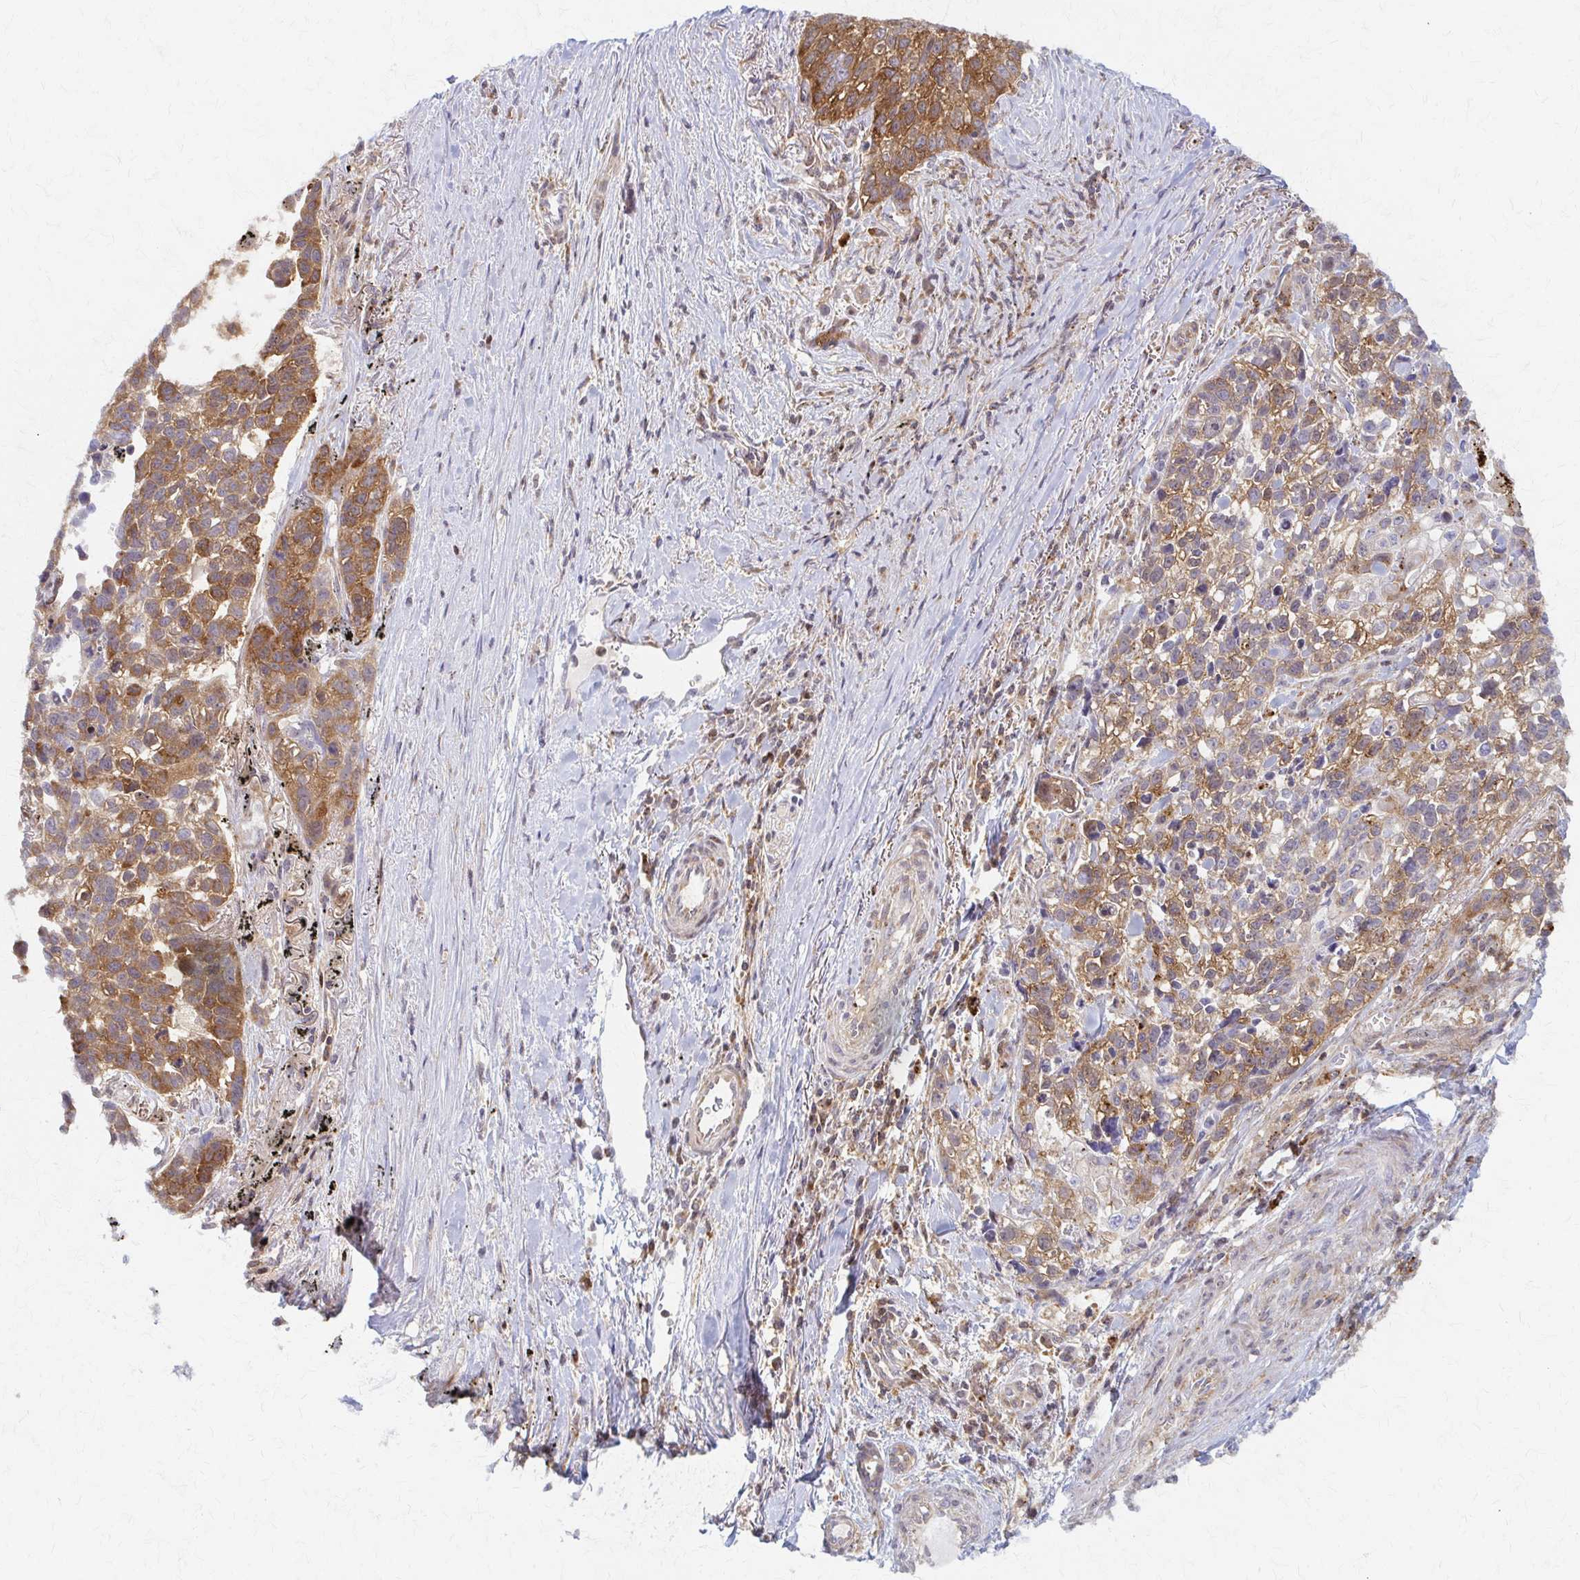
{"staining": {"intensity": "moderate", "quantity": ">75%", "location": "cytoplasmic/membranous"}, "tissue": "lung cancer", "cell_type": "Tumor cells", "image_type": "cancer", "snomed": [{"axis": "morphology", "description": "Squamous cell carcinoma, NOS"}, {"axis": "topography", "description": "Lung"}], "caption": "A high-resolution image shows immunohistochemistry staining of lung cancer, which demonstrates moderate cytoplasmic/membranous expression in approximately >75% of tumor cells.", "gene": "ARHGAP35", "patient": {"sex": "male", "age": 74}}